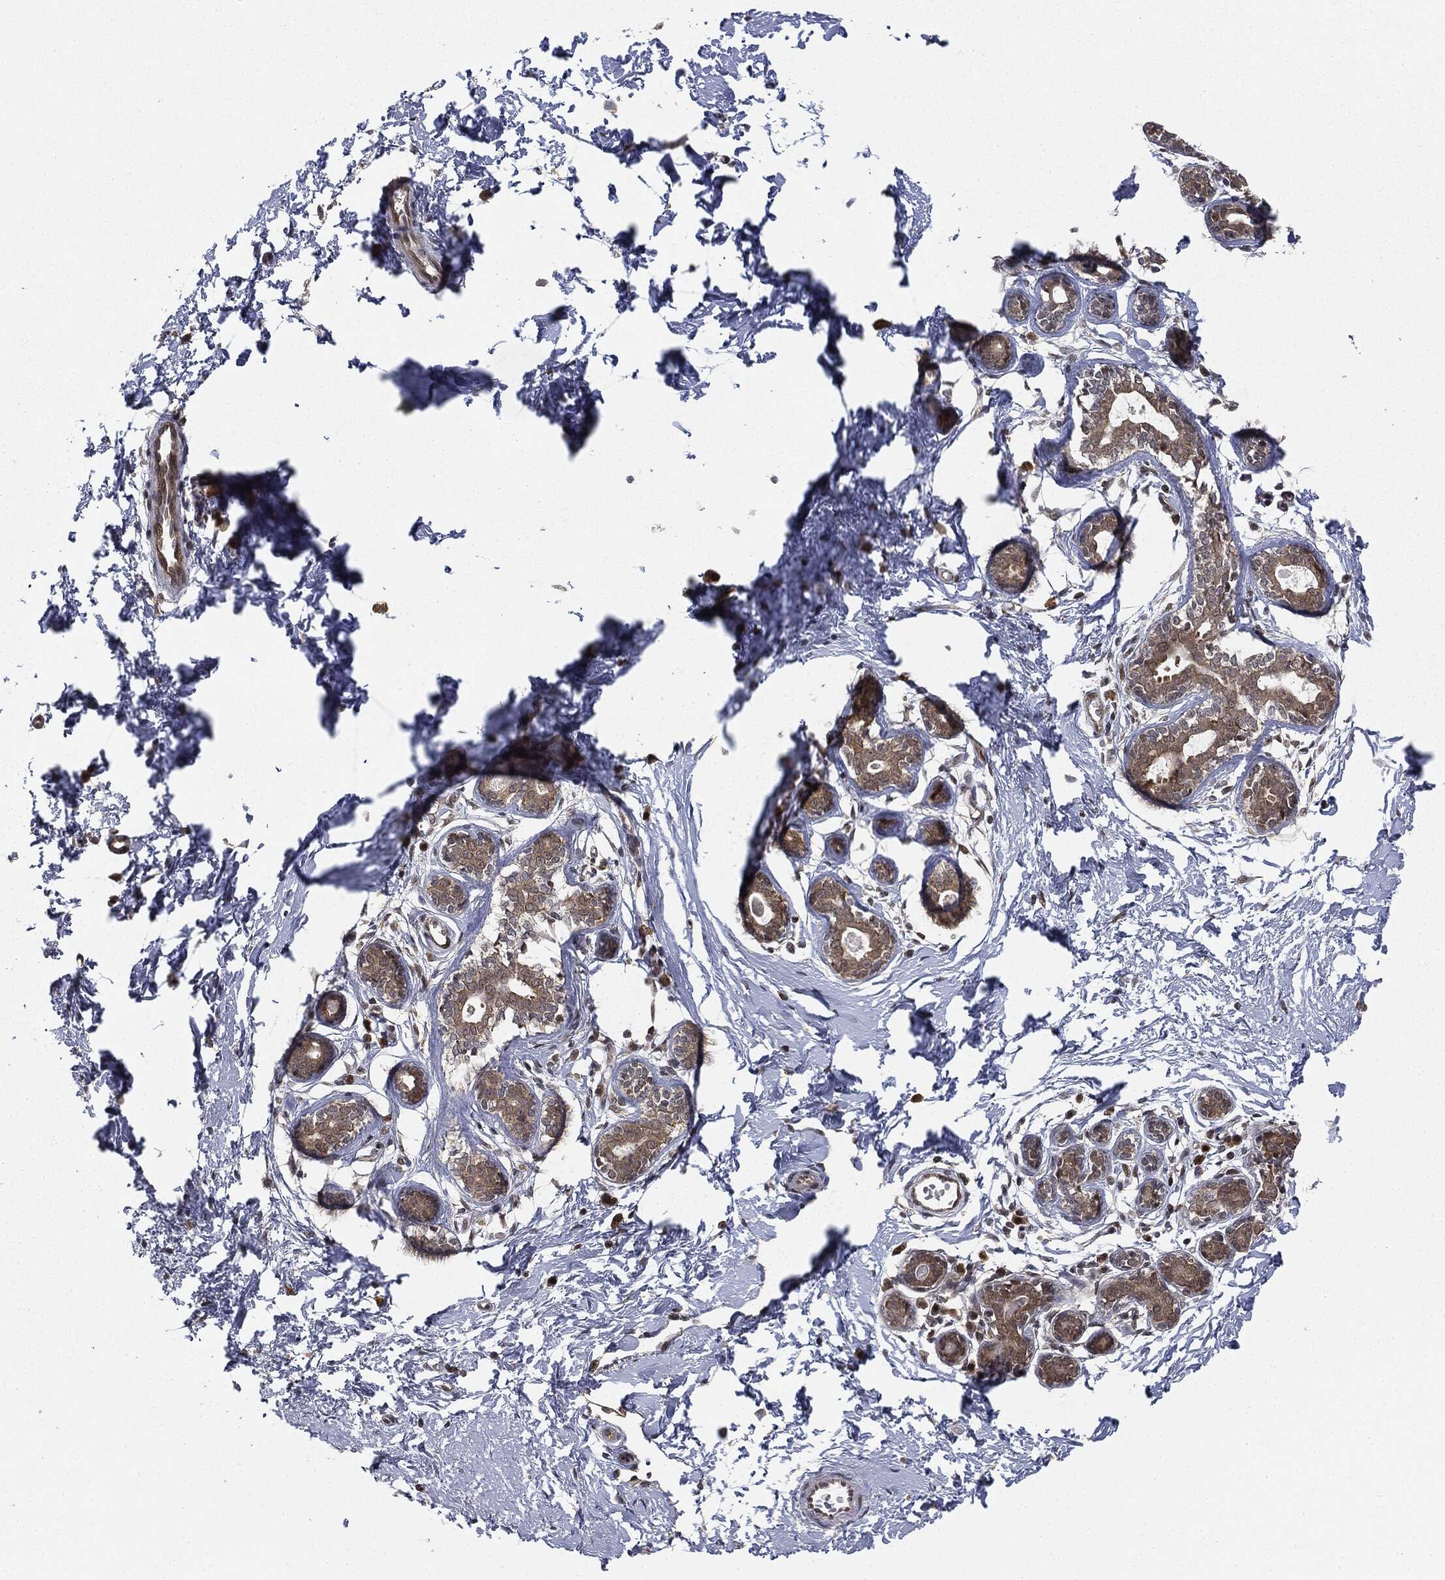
{"staining": {"intensity": "weak", "quantity": ">75%", "location": "cytoplasmic/membranous"}, "tissue": "breast", "cell_type": "Glandular cells", "image_type": "normal", "snomed": [{"axis": "morphology", "description": "Normal tissue, NOS"}, {"axis": "topography", "description": "Breast"}], "caption": "IHC image of normal human breast stained for a protein (brown), which demonstrates low levels of weak cytoplasmic/membranous expression in about >75% of glandular cells.", "gene": "TBC1D22A", "patient": {"sex": "female", "age": 37}}